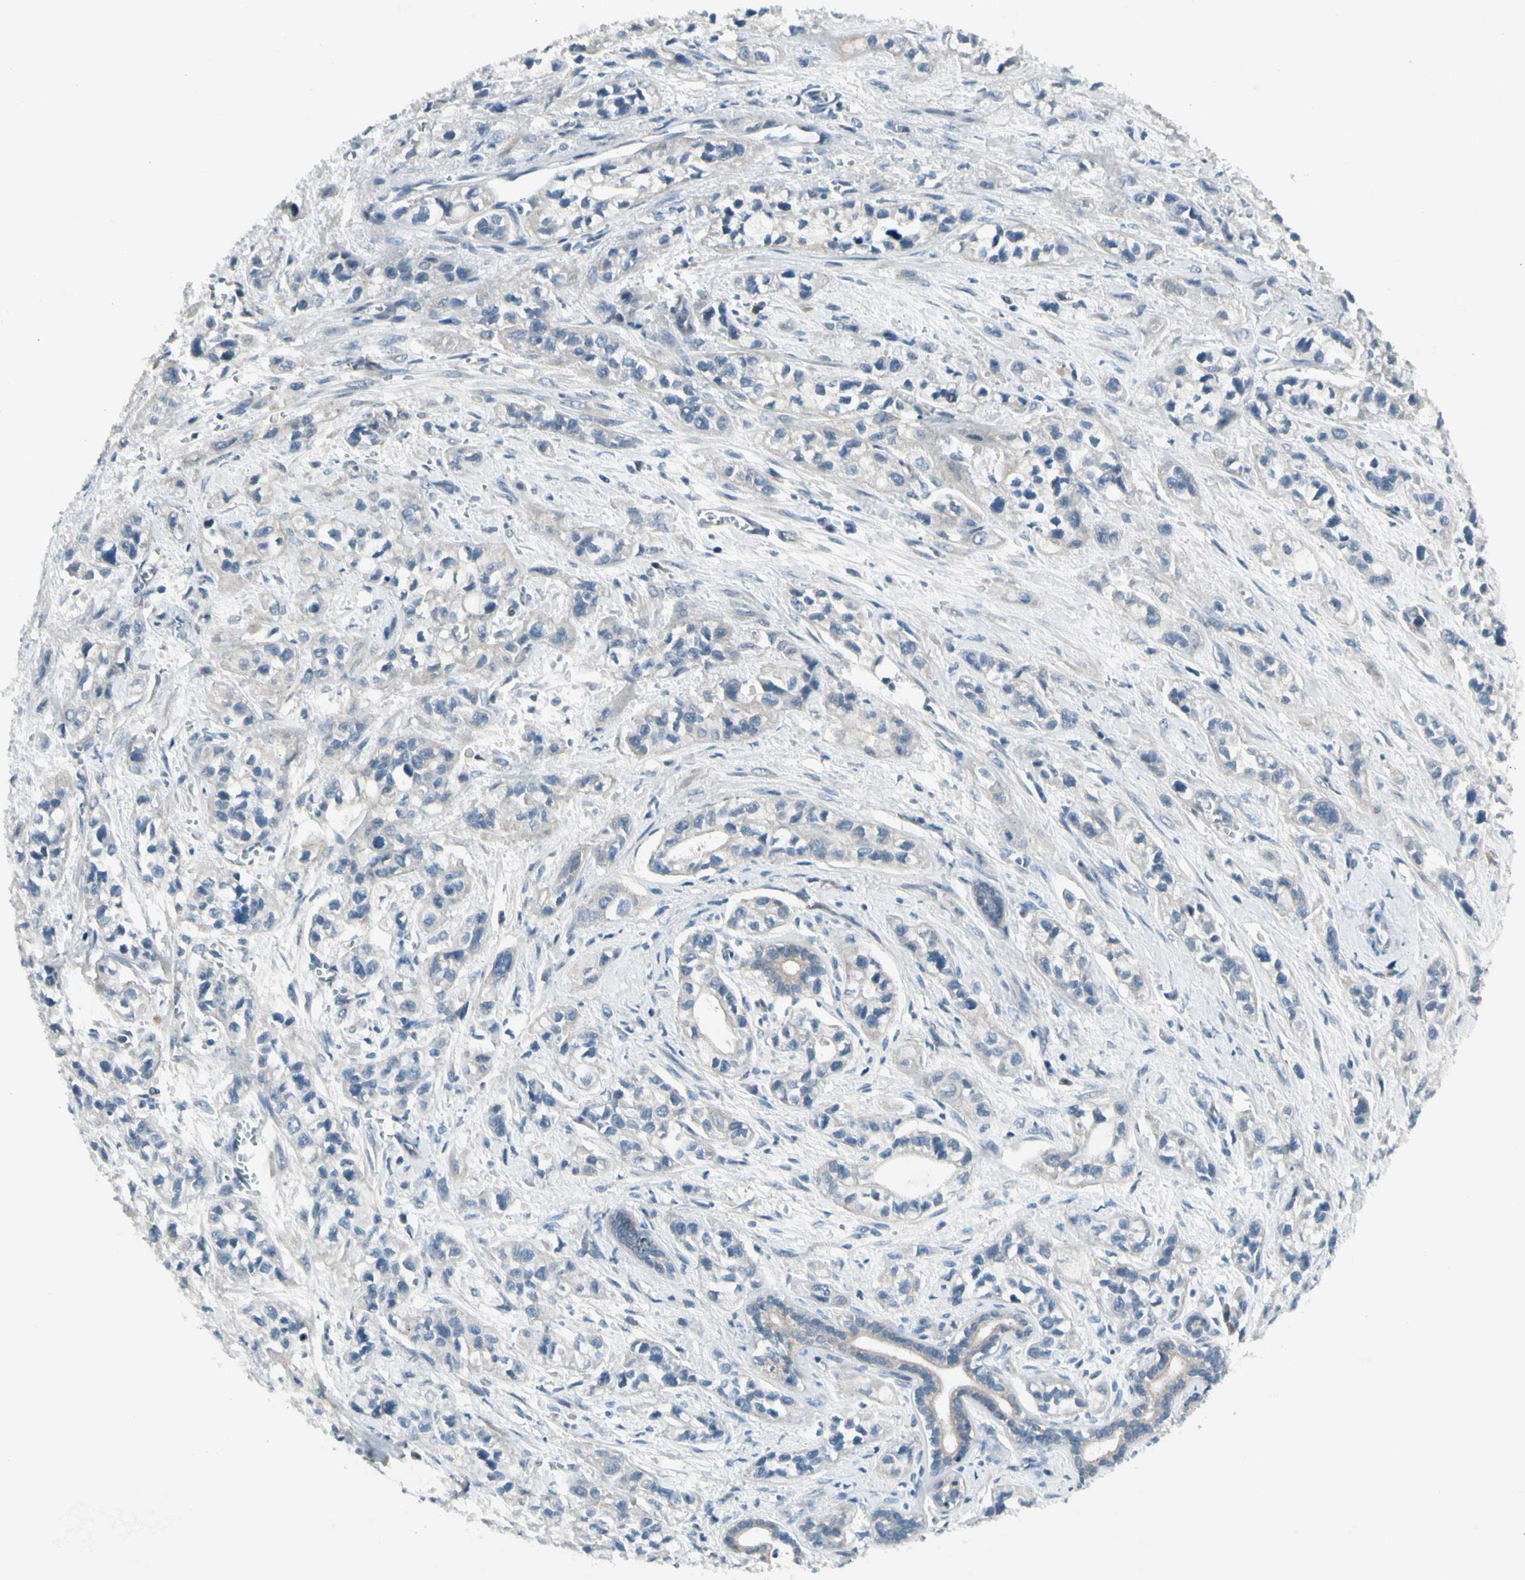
{"staining": {"intensity": "weak", "quantity": "25%-75%", "location": "cytoplasmic/membranous"}, "tissue": "pancreatic cancer", "cell_type": "Tumor cells", "image_type": "cancer", "snomed": [{"axis": "morphology", "description": "Adenocarcinoma, NOS"}, {"axis": "topography", "description": "Pancreas"}], "caption": "High-power microscopy captured an immunohistochemistry (IHC) micrograph of pancreatic adenocarcinoma, revealing weak cytoplasmic/membranous expression in about 25%-75% of tumor cells.", "gene": "PANK2", "patient": {"sex": "male", "age": 74}}